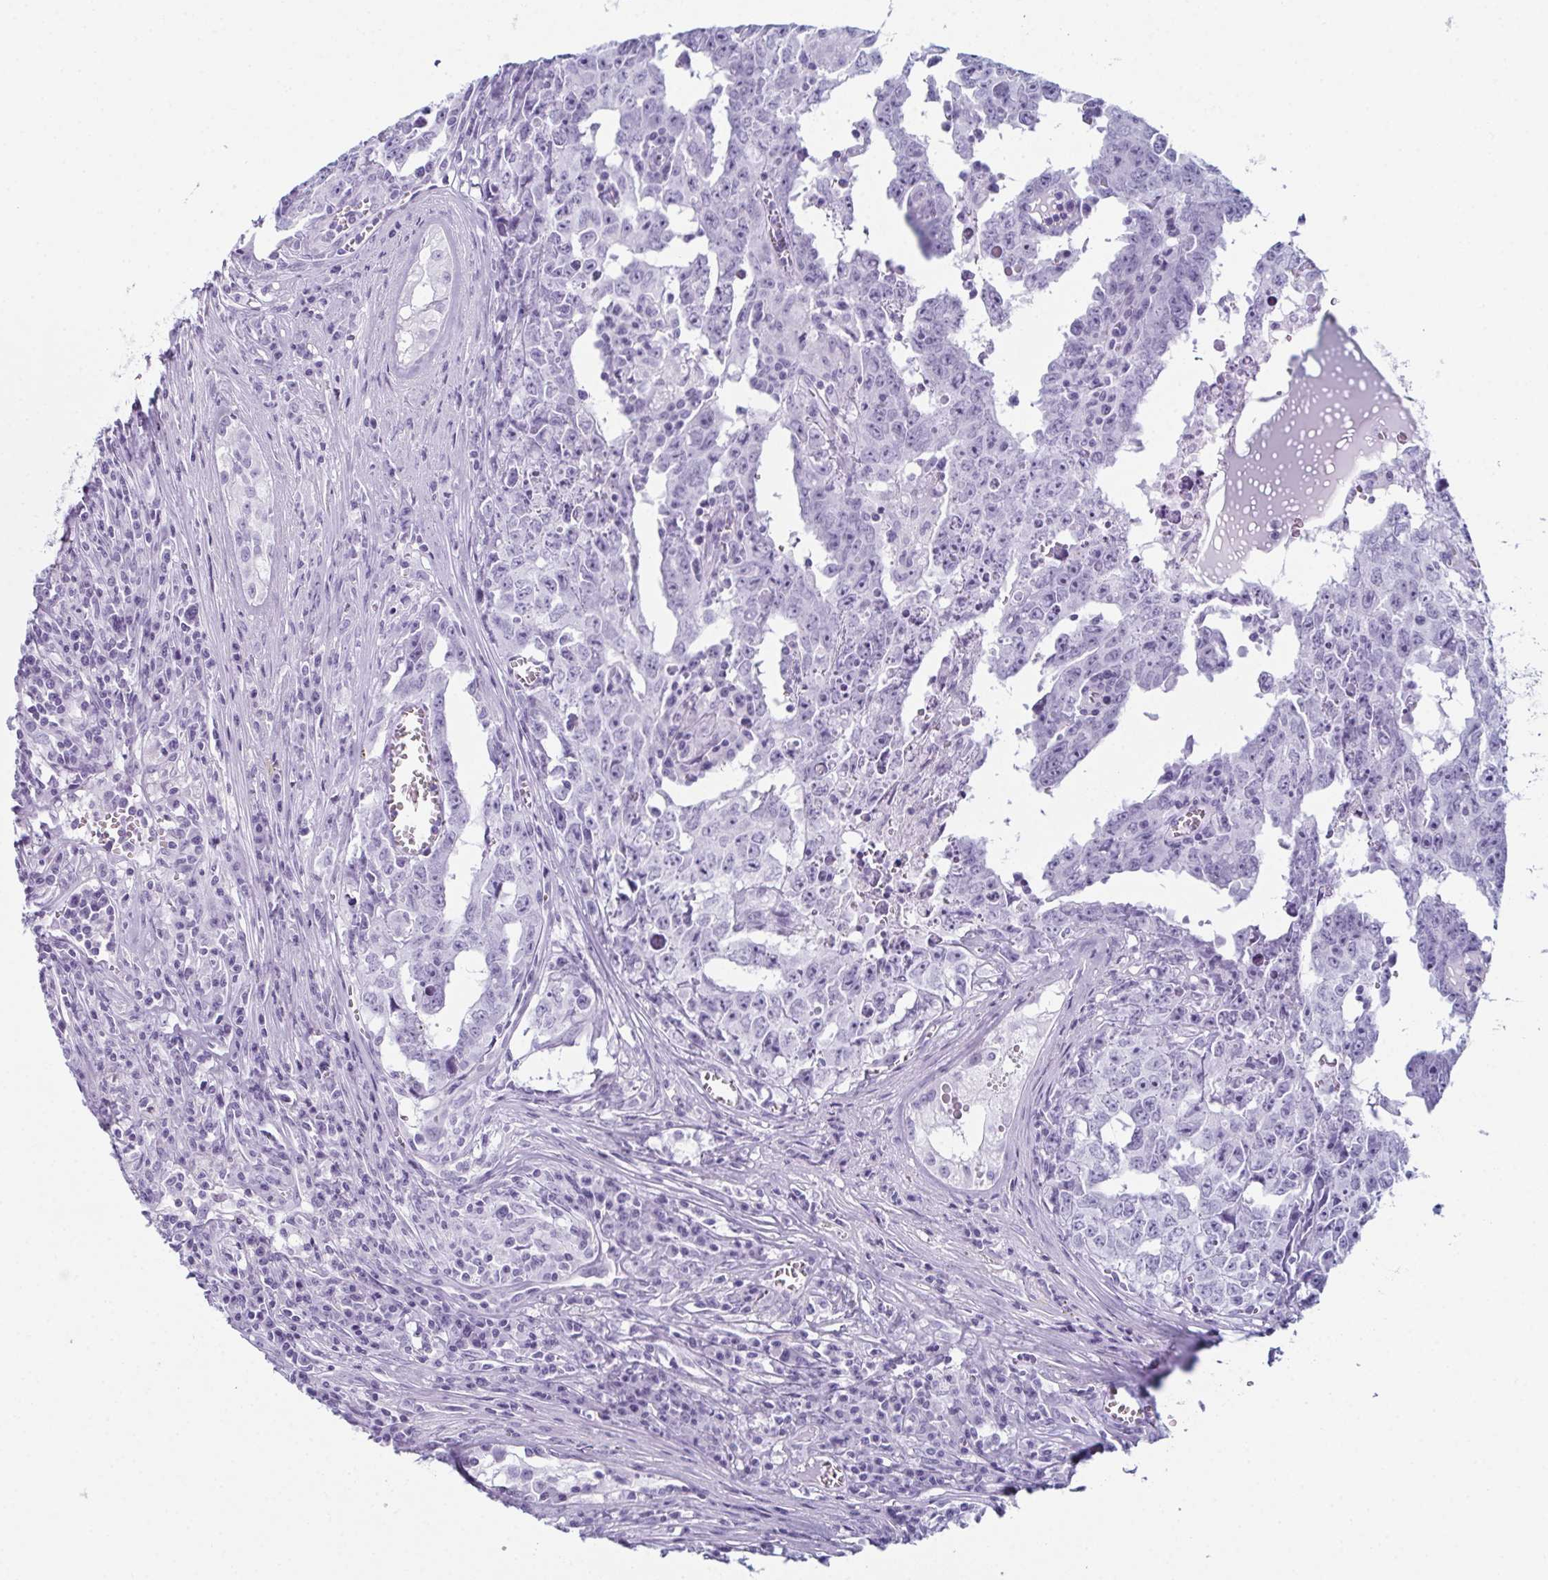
{"staining": {"intensity": "negative", "quantity": "none", "location": "none"}, "tissue": "testis cancer", "cell_type": "Tumor cells", "image_type": "cancer", "snomed": [{"axis": "morphology", "description": "Carcinoma, Embryonal, NOS"}, {"axis": "topography", "description": "Testis"}], "caption": "IHC micrograph of human testis embryonal carcinoma stained for a protein (brown), which displays no positivity in tumor cells.", "gene": "ENKUR", "patient": {"sex": "male", "age": 22}}